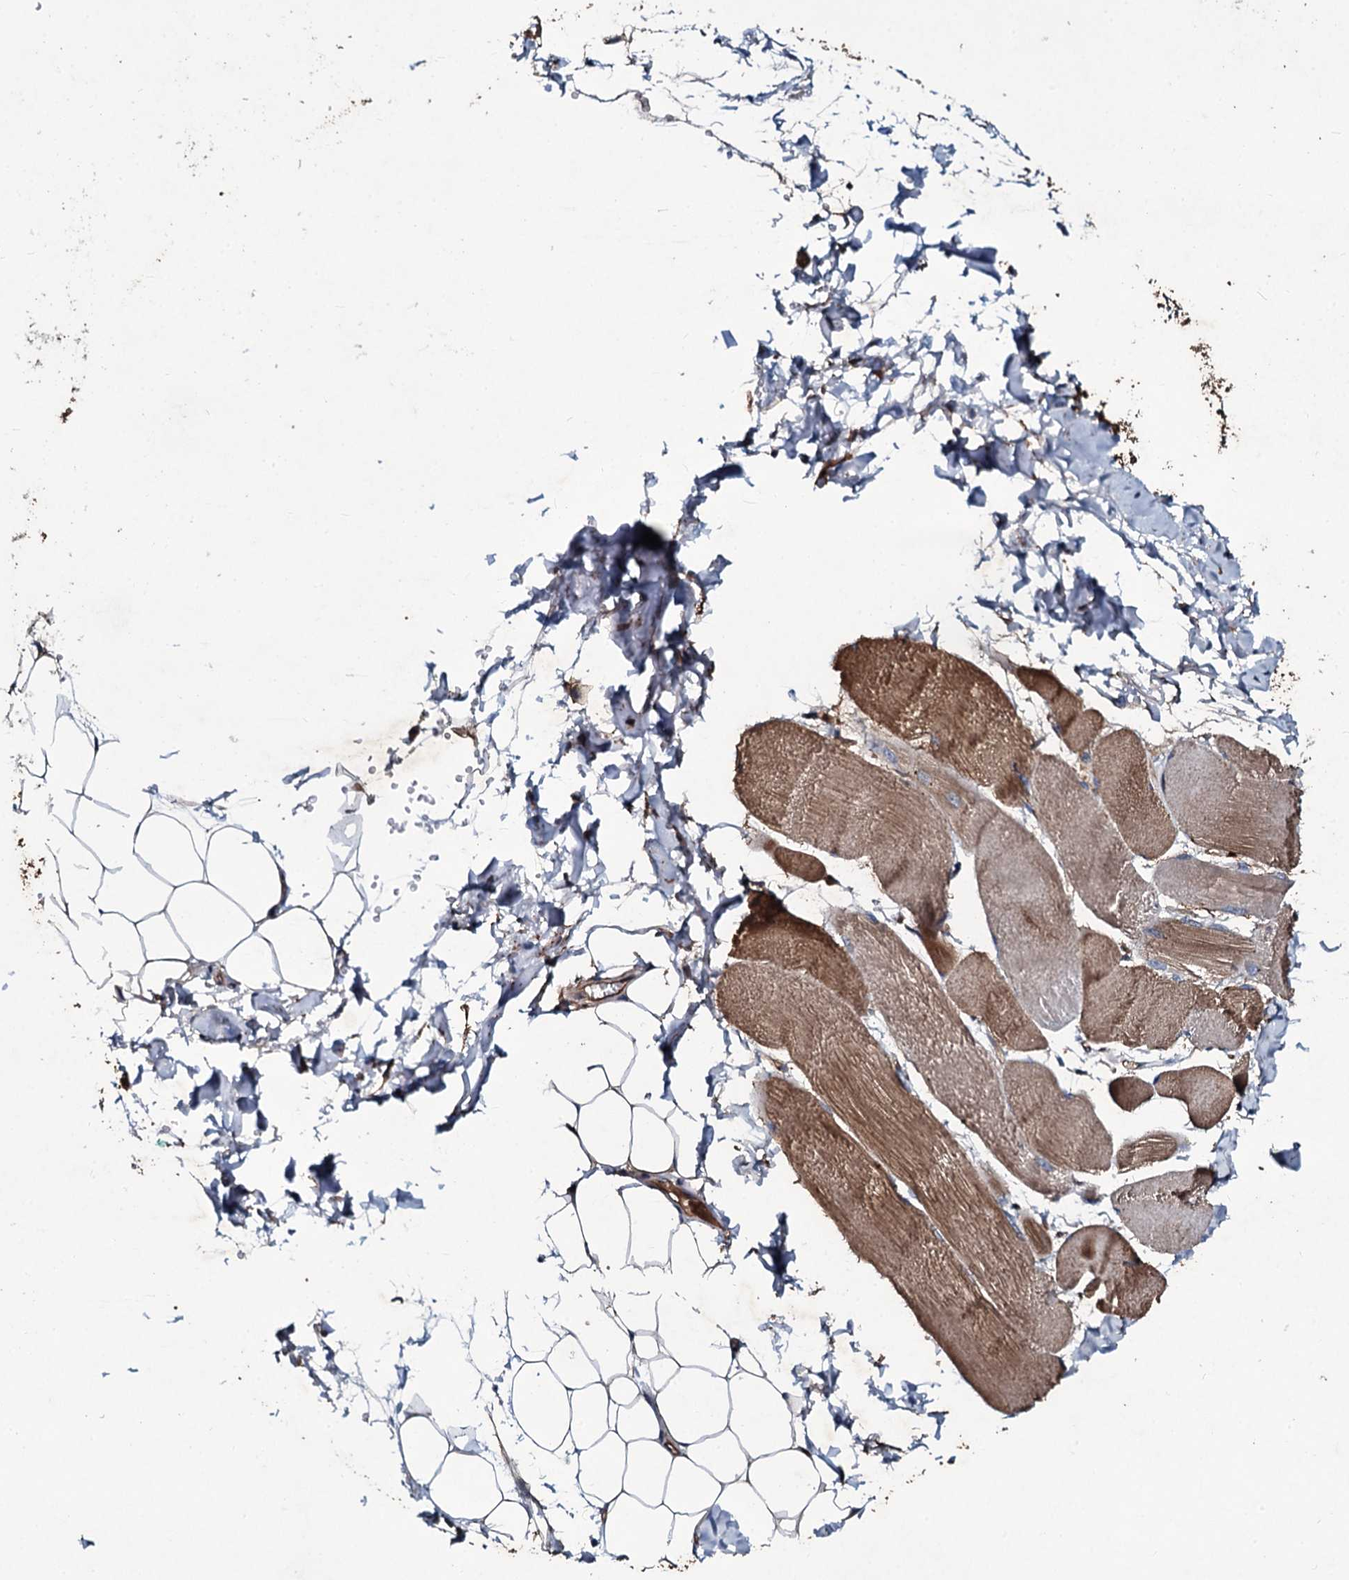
{"staining": {"intensity": "moderate", "quantity": ">75%", "location": "cytoplasmic/membranous"}, "tissue": "skeletal muscle", "cell_type": "Myocytes", "image_type": "normal", "snomed": [{"axis": "morphology", "description": "Normal tissue, NOS"}, {"axis": "morphology", "description": "Basal cell carcinoma"}, {"axis": "topography", "description": "Skeletal muscle"}], "caption": "The micrograph demonstrates staining of benign skeletal muscle, revealing moderate cytoplasmic/membranous protein staining (brown color) within myocytes.", "gene": "DMAC2", "patient": {"sex": "female", "age": 64}}